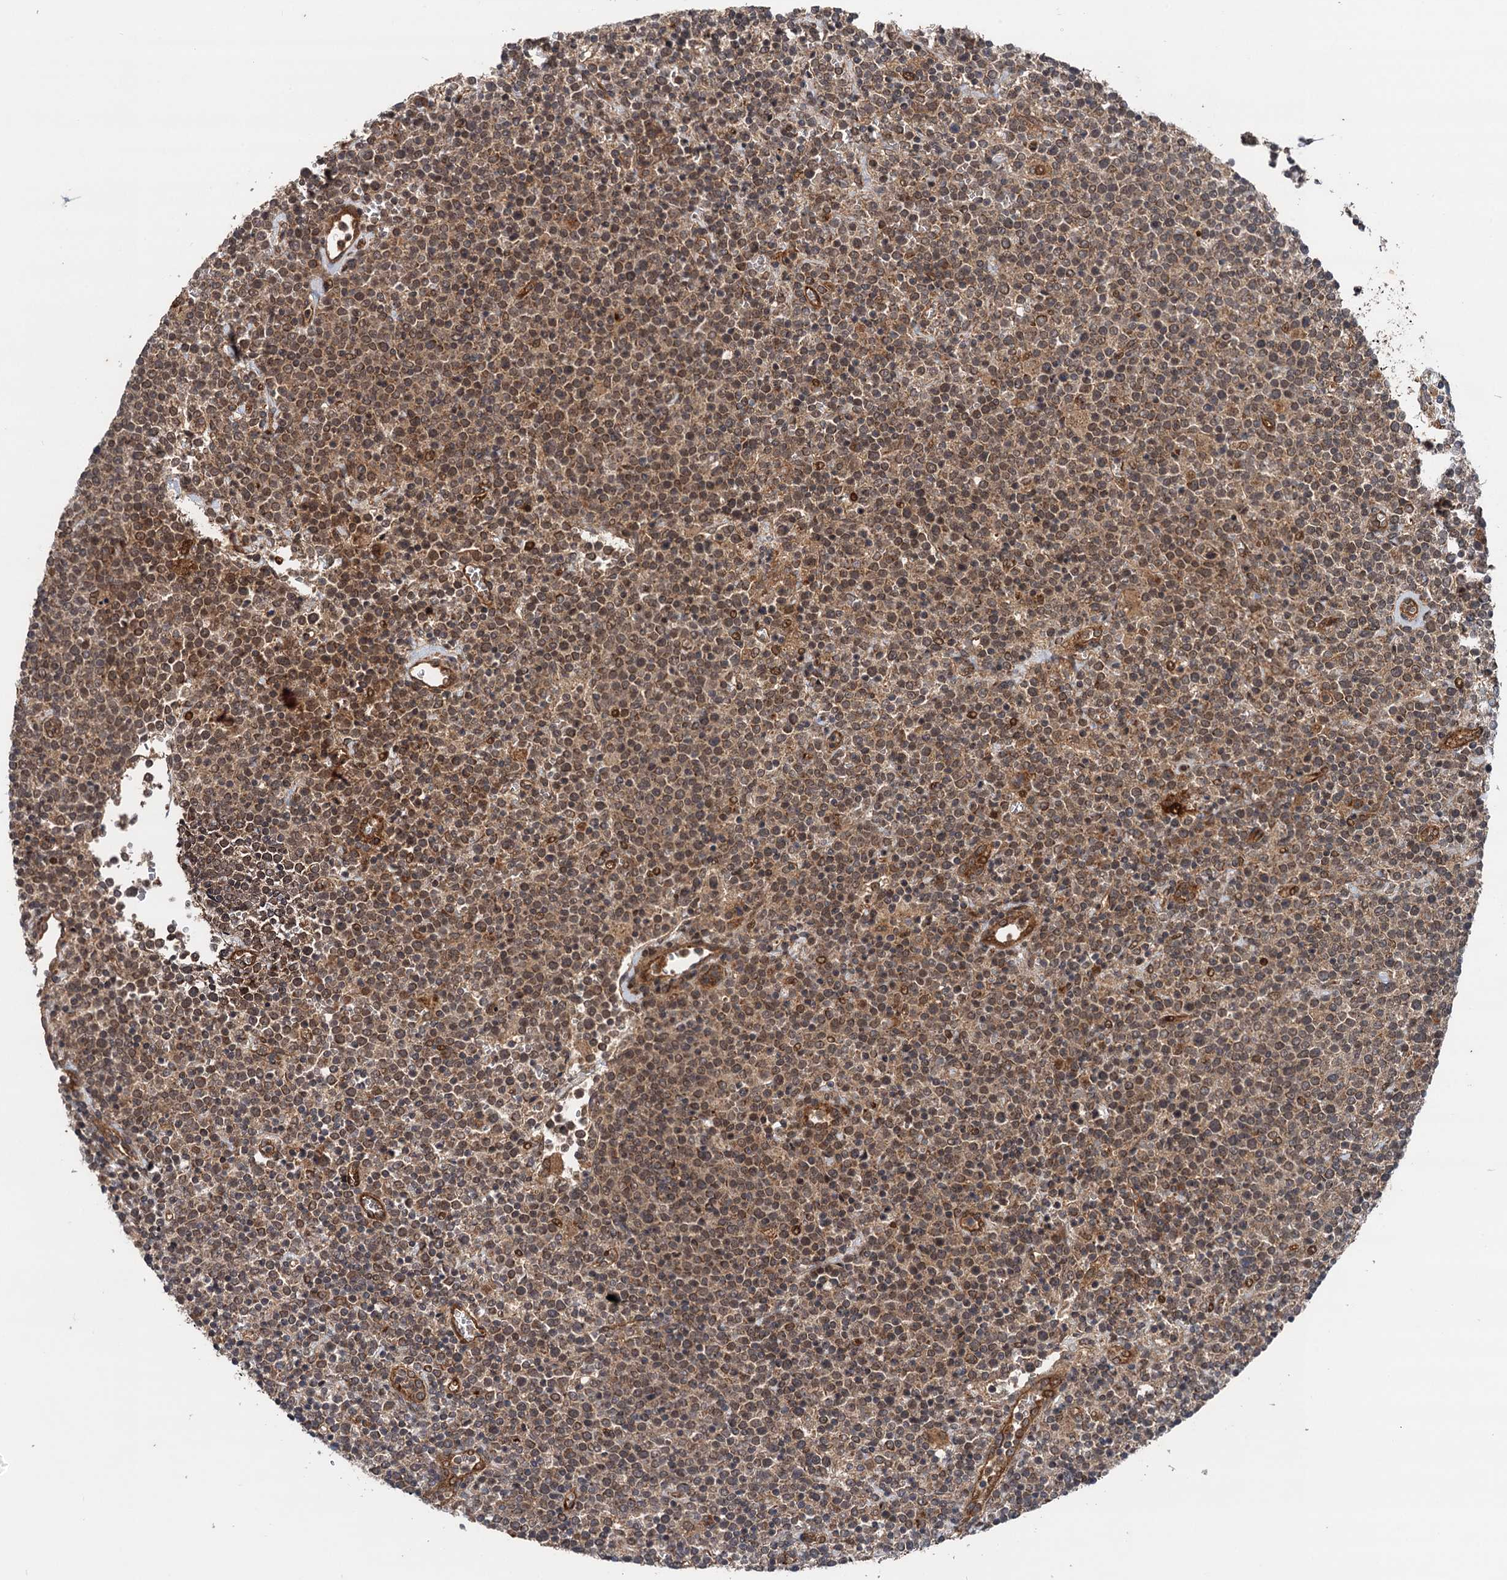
{"staining": {"intensity": "moderate", "quantity": ">75%", "location": "cytoplasmic/membranous"}, "tissue": "lymphoma", "cell_type": "Tumor cells", "image_type": "cancer", "snomed": [{"axis": "morphology", "description": "Malignant lymphoma, non-Hodgkin's type, High grade"}, {"axis": "topography", "description": "Lymph node"}], "caption": "Lymphoma stained for a protein demonstrates moderate cytoplasmic/membranous positivity in tumor cells. (DAB (3,3'-diaminobenzidine) IHC, brown staining for protein, blue staining for nuclei).", "gene": "NLRP10", "patient": {"sex": "male", "age": 61}}